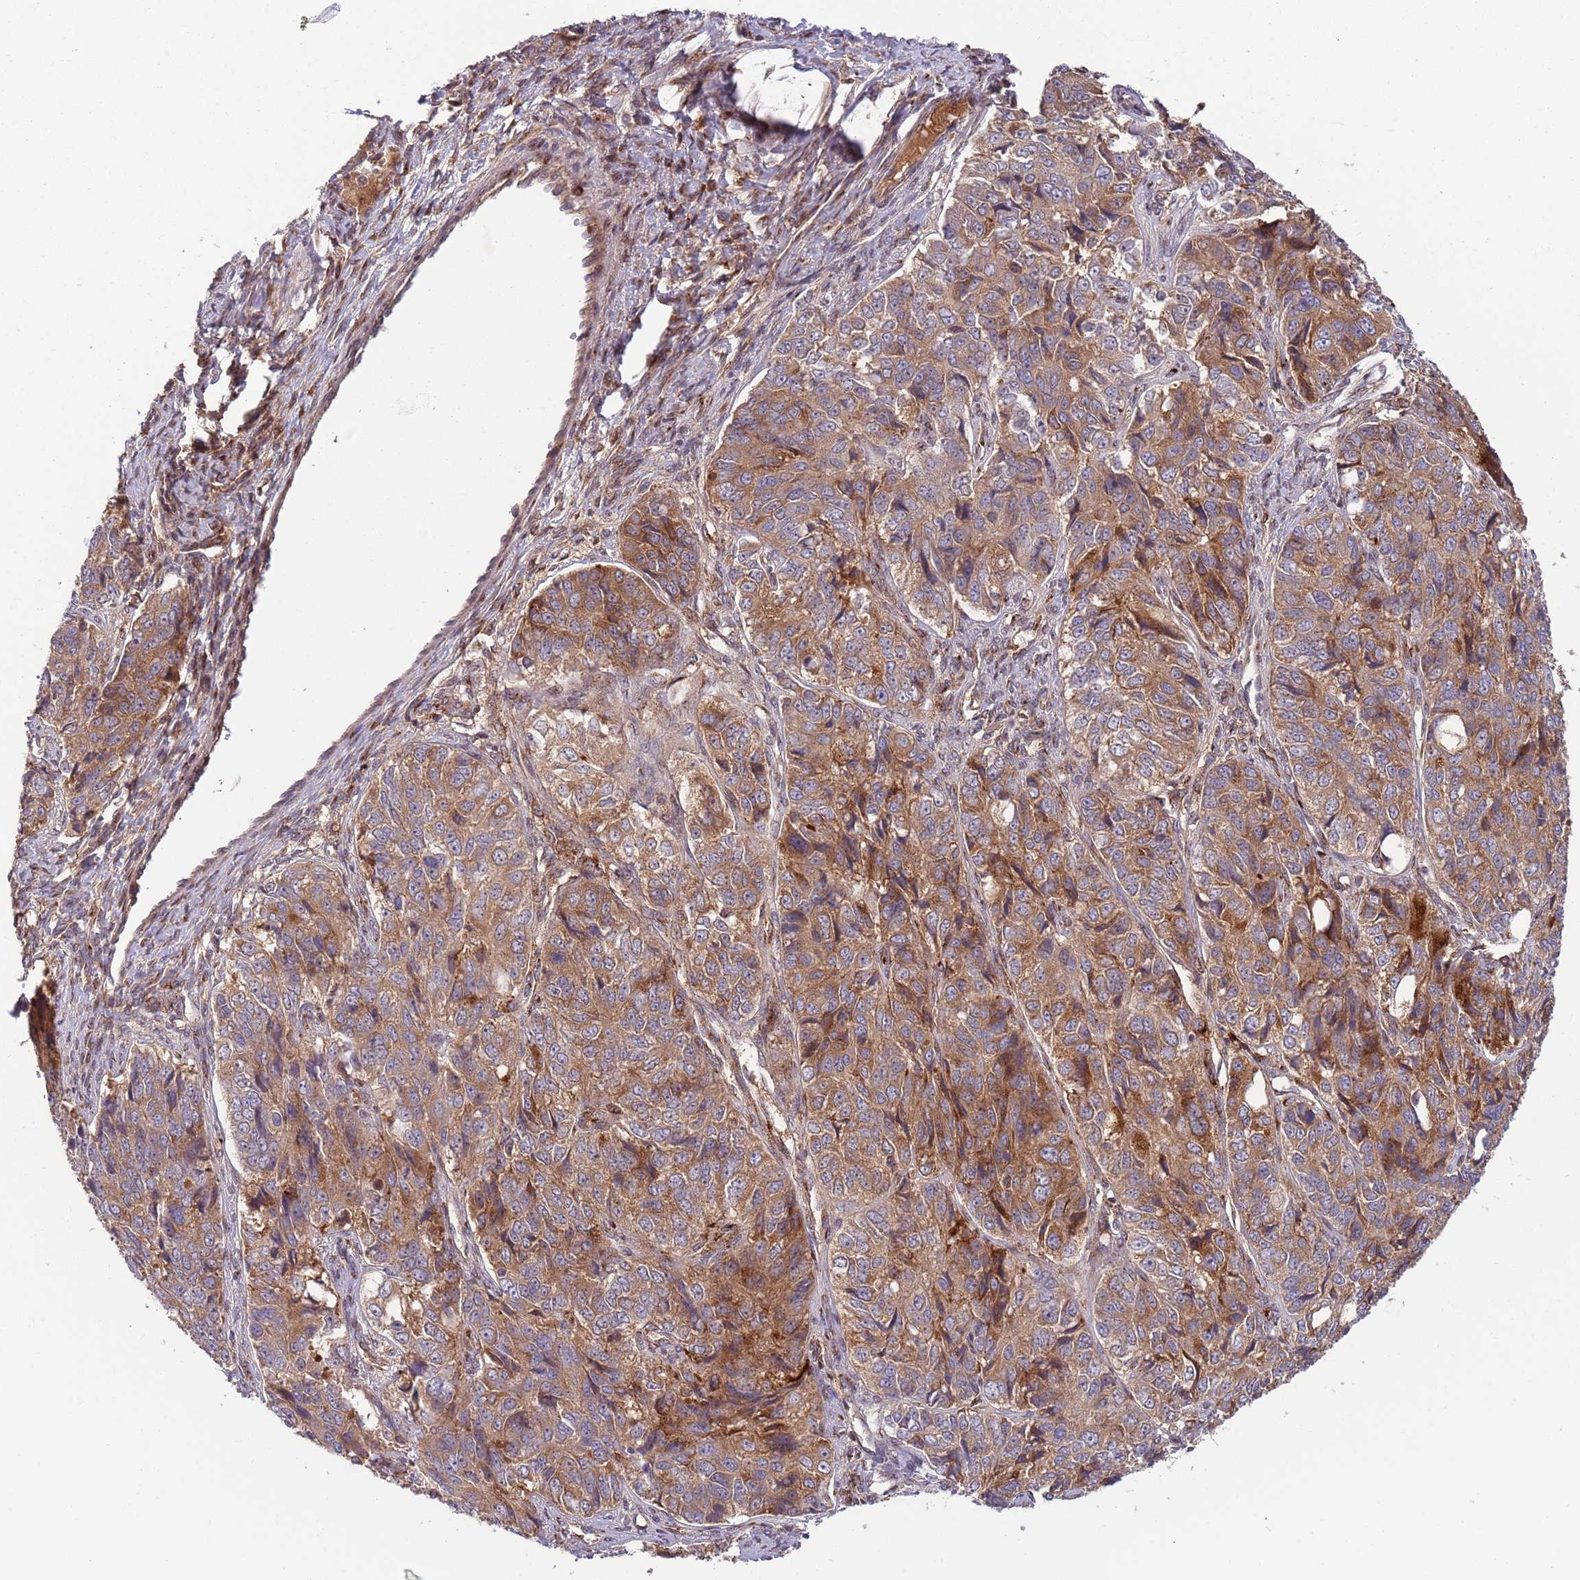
{"staining": {"intensity": "moderate", "quantity": ">75%", "location": "cytoplasmic/membranous"}, "tissue": "ovarian cancer", "cell_type": "Tumor cells", "image_type": "cancer", "snomed": [{"axis": "morphology", "description": "Carcinoma, endometroid"}, {"axis": "topography", "description": "Ovary"}], "caption": "The histopathology image shows staining of ovarian cancer, revealing moderate cytoplasmic/membranous protein staining (brown color) within tumor cells.", "gene": "BTBD7", "patient": {"sex": "female", "age": 51}}